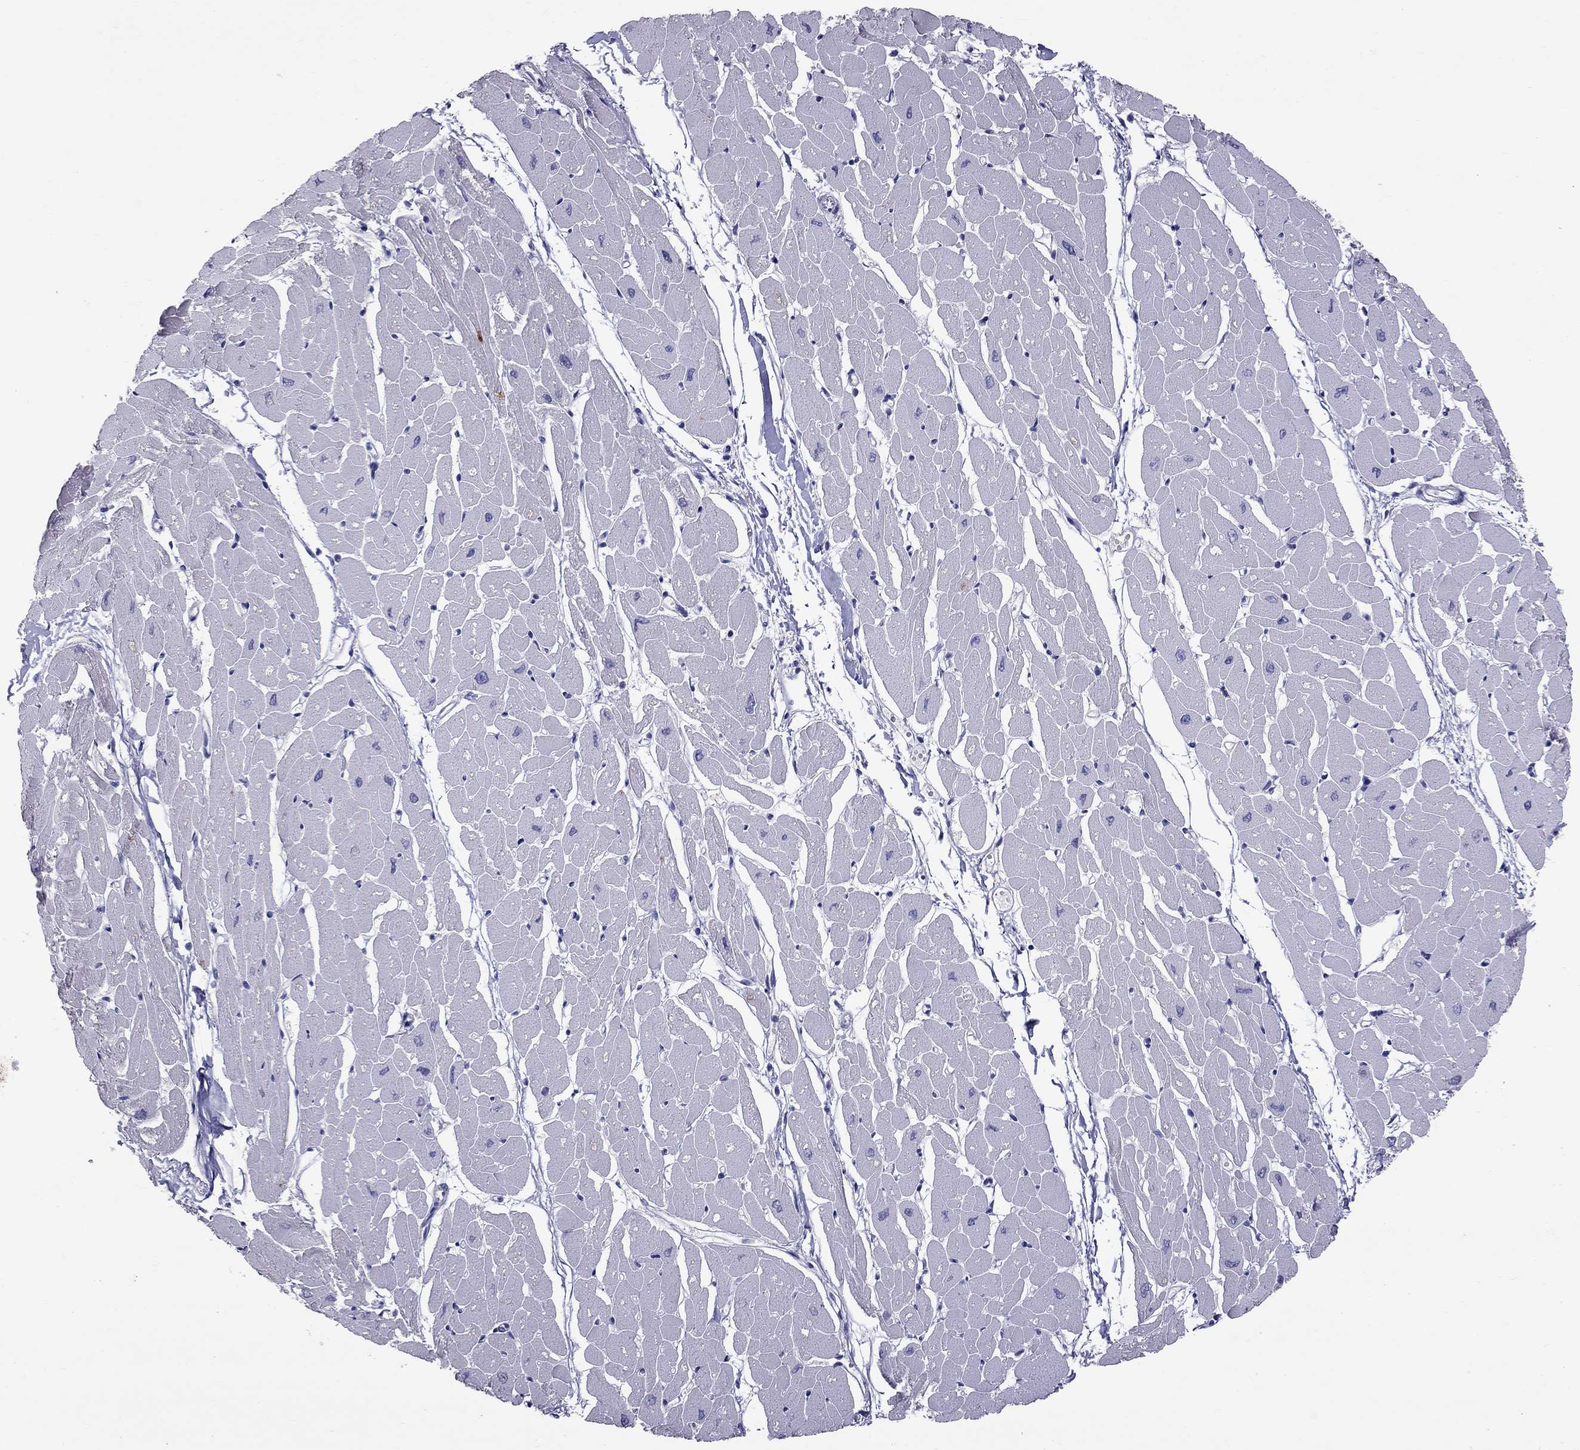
{"staining": {"intensity": "negative", "quantity": "none", "location": "none"}, "tissue": "heart muscle", "cell_type": "Cardiomyocytes", "image_type": "normal", "snomed": [{"axis": "morphology", "description": "Normal tissue, NOS"}, {"axis": "topography", "description": "Heart"}], "caption": "Protein analysis of benign heart muscle reveals no significant positivity in cardiomyocytes. (Immunohistochemistry, brightfield microscopy, high magnification).", "gene": "CFAP91", "patient": {"sex": "male", "age": 57}}